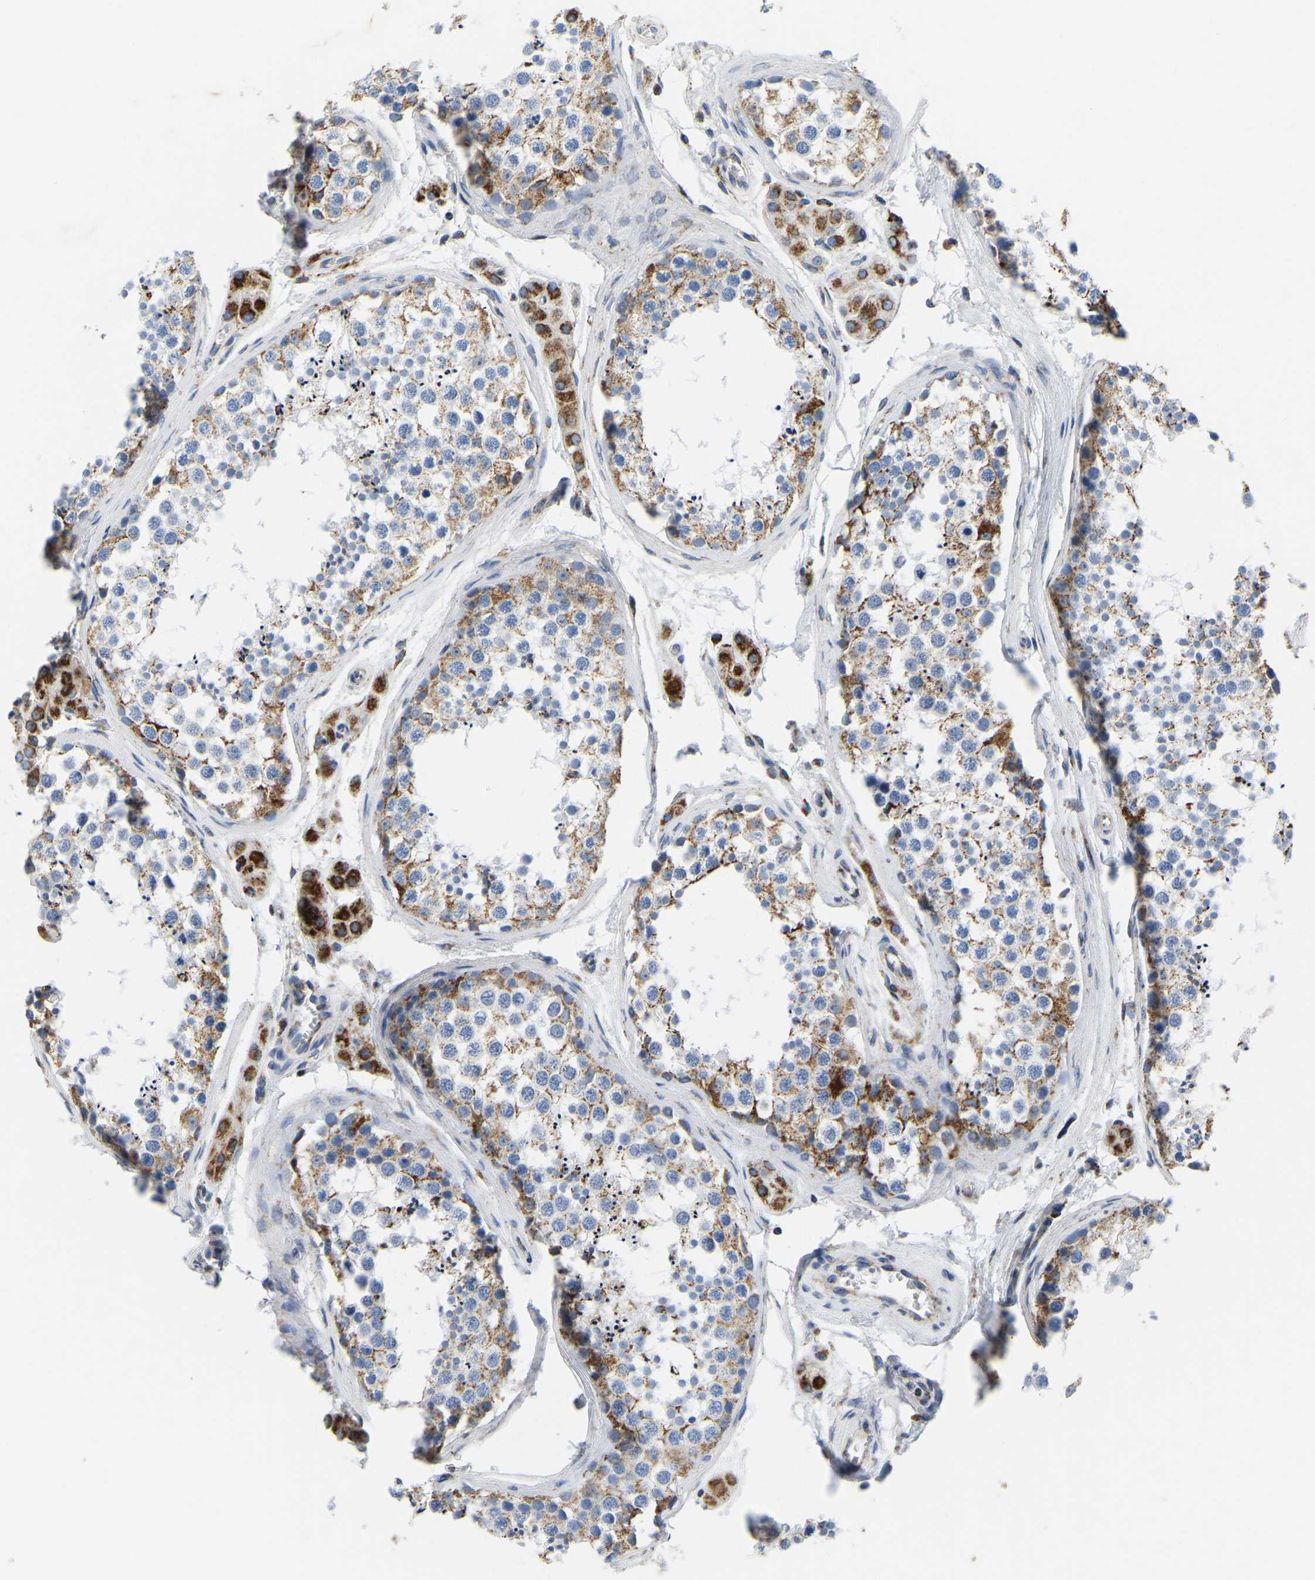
{"staining": {"intensity": "moderate", "quantity": ">75%", "location": "cytoplasmic/membranous"}, "tissue": "testis", "cell_type": "Cells in seminiferous ducts", "image_type": "normal", "snomed": [{"axis": "morphology", "description": "Normal tissue, NOS"}, {"axis": "topography", "description": "Testis"}], "caption": "Protein expression analysis of normal testis demonstrates moderate cytoplasmic/membranous staining in about >75% of cells in seminiferous ducts. (DAB IHC with brightfield microscopy, high magnification).", "gene": "SFXN1", "patient": {"sex": "male", "age": 56}}